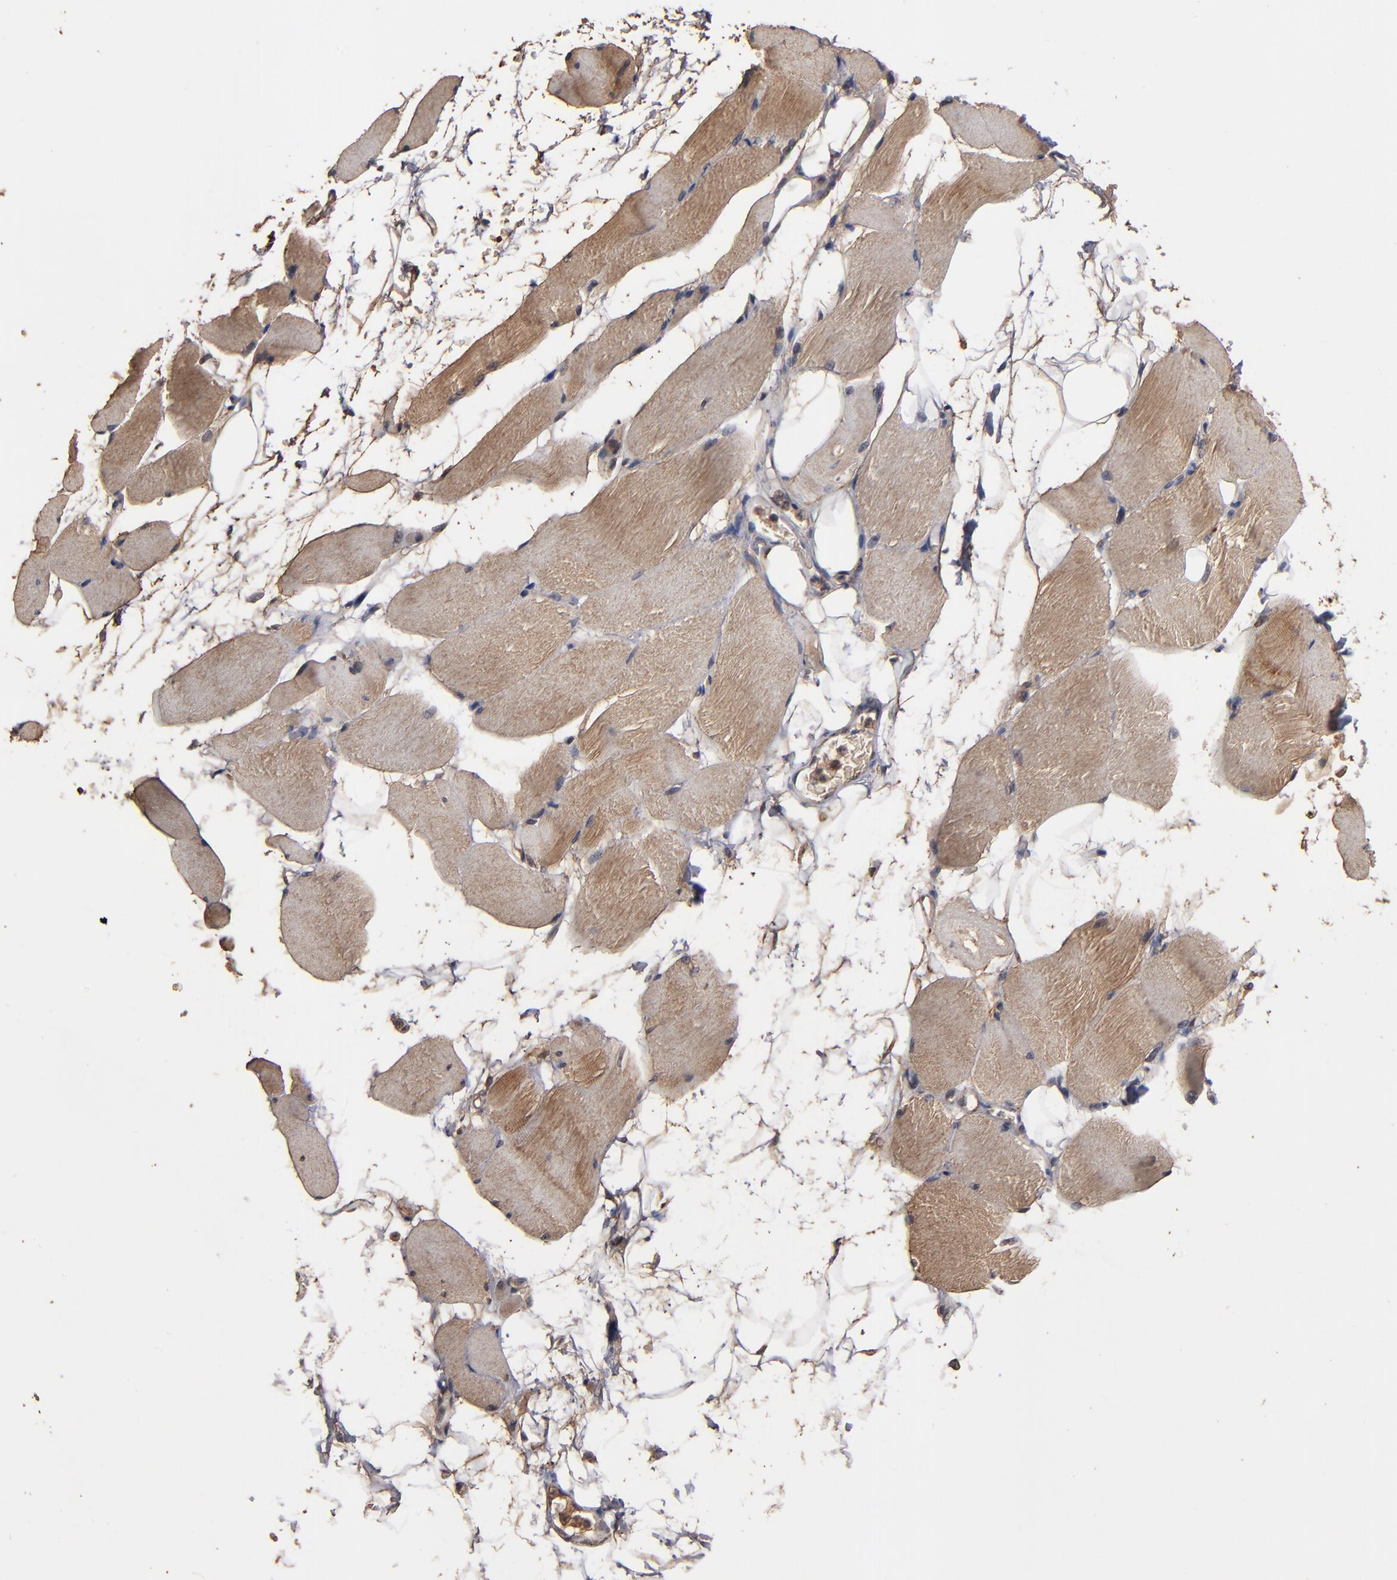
{"staining": {"intensity": "weak", "quantity": ">75%", "location": "cytoplasmic/membranous"}, "tissue": "skeletal muscle", "cell_type": "Myocytes", "image_type": "normal", "snomed": [{"axis": "morphology", "description": "Normal tissue, NOS"}, {"axis": "topography", "description": "Skeletal muscle"}, {"axis": "topography", "description": "Parathyroid gland"}], "caption": "DAB (3,3'-diaminobenzidine) immunohistochemical staining of unremarkable human skeletal muscle reveals weak cytoplasmic/membranous protein staining in approximately >75% of myocytes. (Brightfield microscopy of DAB IHC at high magnification).", "gene": "NXF2B", "patient": {"sex": "female", "age": 37}}